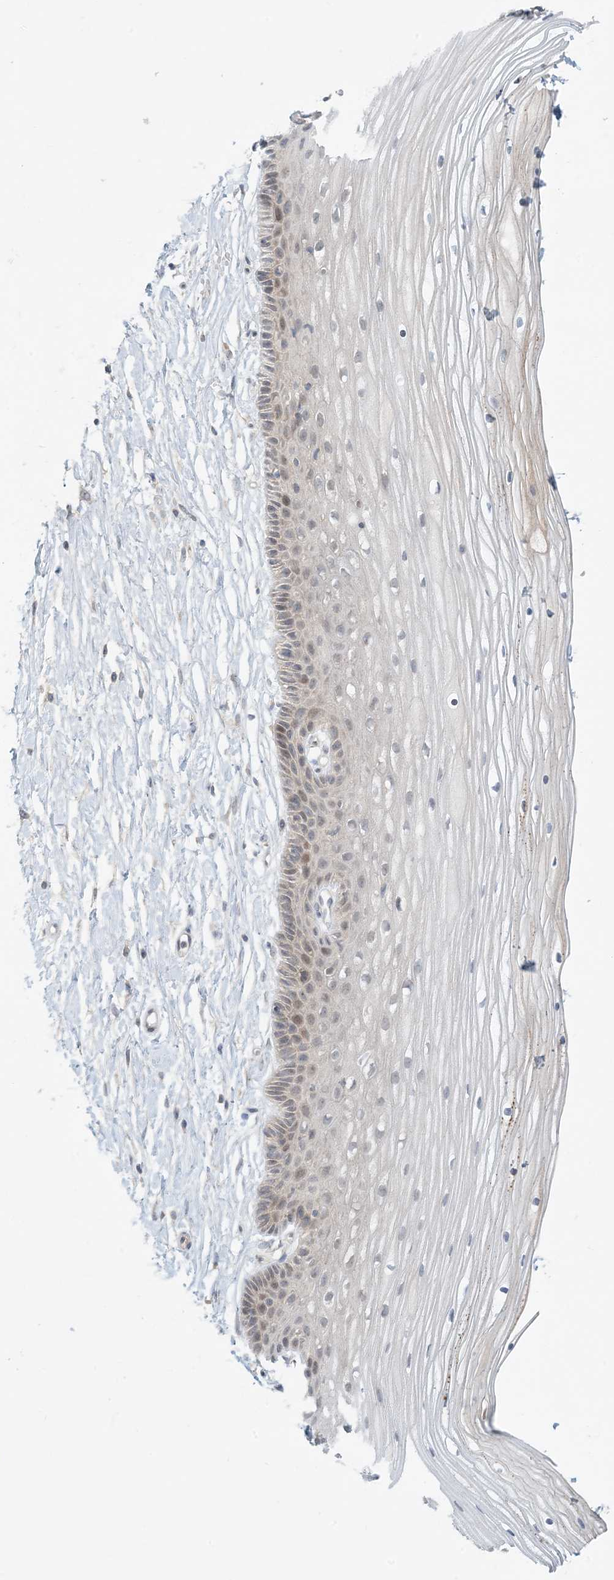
{"staining": {"intensity": "weak", "quantity": "25%-75%", "location": "cytoplasmic/membranous,nuclear"}, "tissue": "vagina", "cell_type": "Squamous epithelial cells", "image_type": "normal", "snomed": [{"axis": "morphology", "description": "Normal tissue, NOS"}, {"axis": "topography", "description": "Vagina"}, {"axis": "topography", "description": "Cervix"}], "caption": "A low amount of weak cytoplasmic/membranous,nuclear expression is present in approximately 25%-75% of squamous epithelial cells in normal vagina. The staining was performed using DAB (3,3'-diaminobenzidine), with brown indicating positive protein expression. Nuclei are stained blue with hematoxylin.", "gene": "OBI1", "patient": {"sex": "female", "age": 40}}